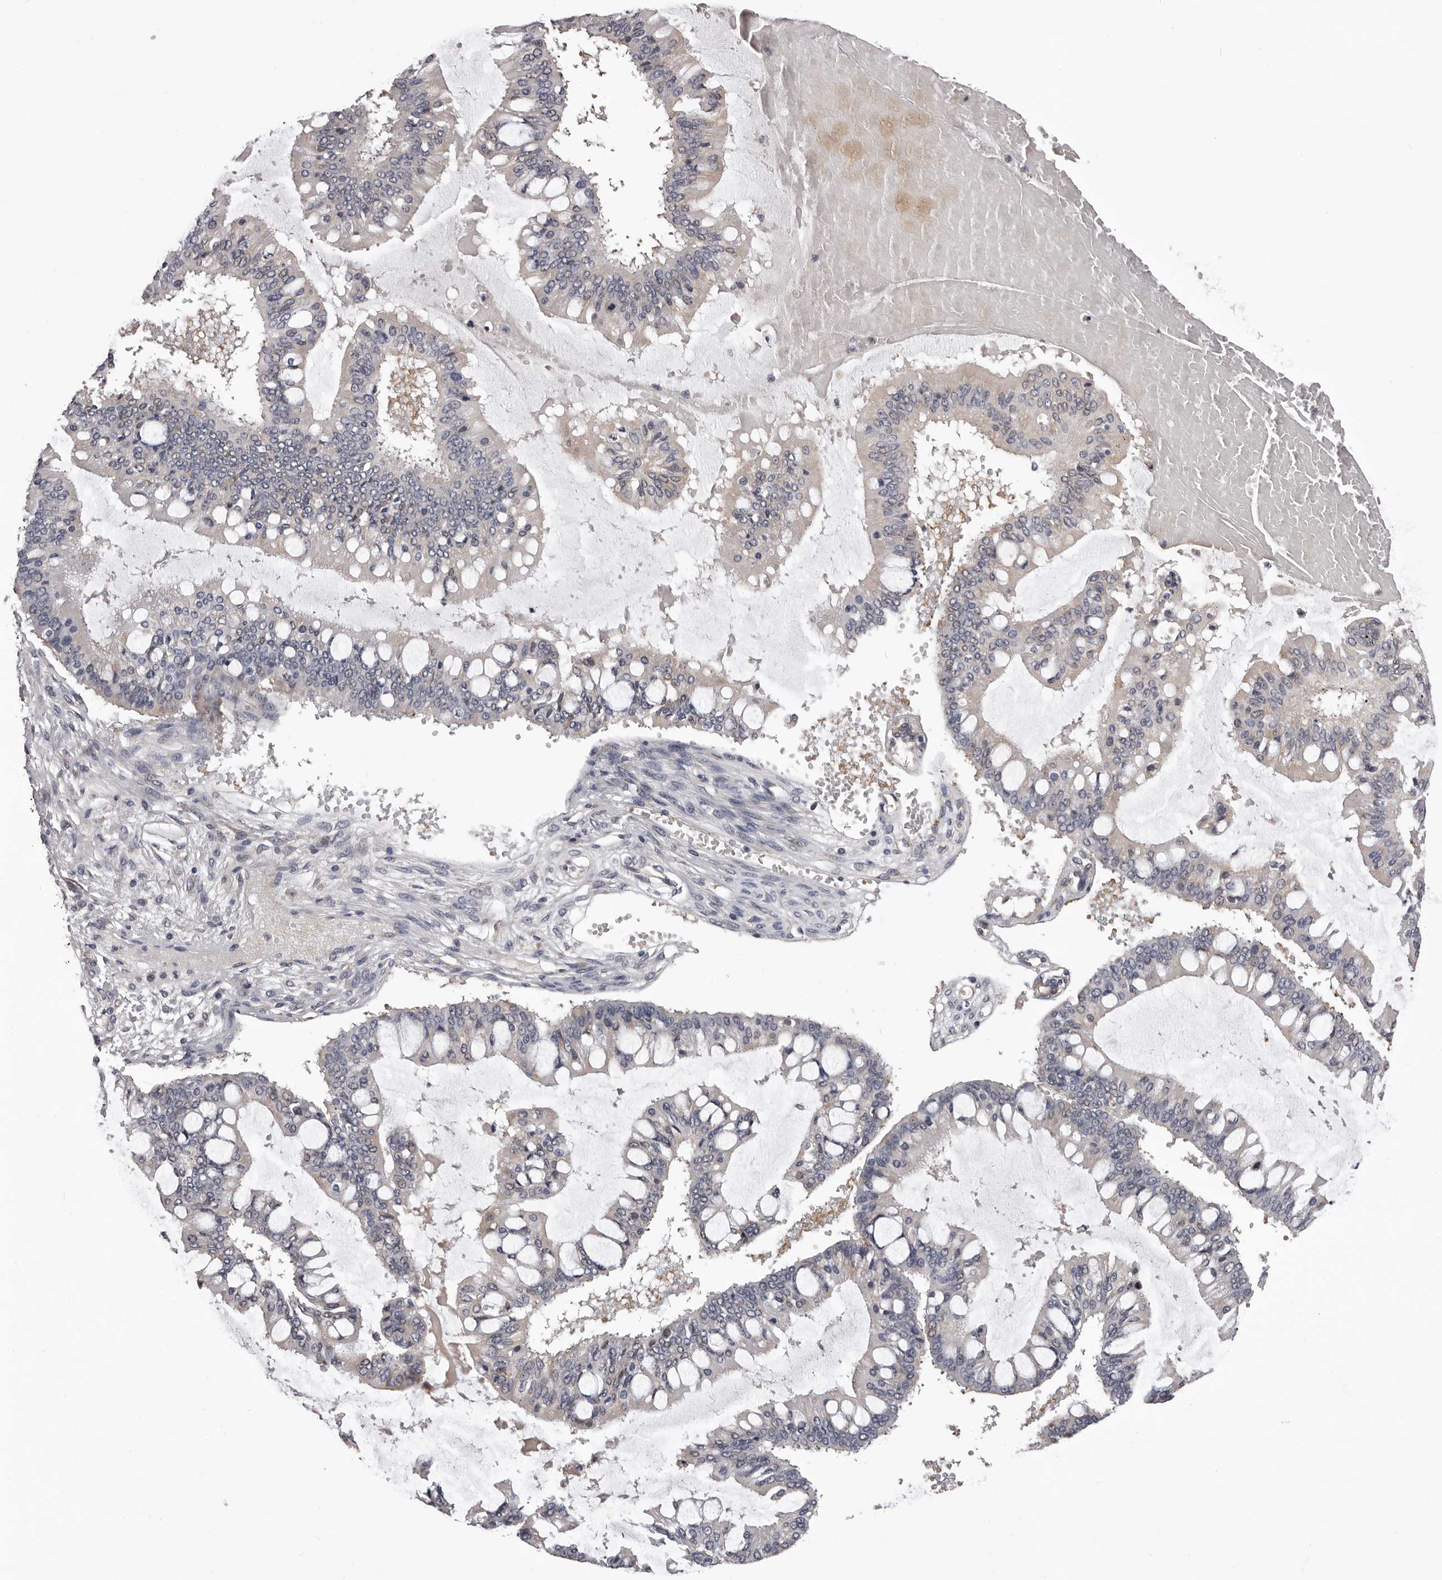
{"staining": {"intensity": "weak", "quantity": "<25%", "location": "cytoplasmic/membranous"}, "tissue": "ovarian cancer", "cell_type": "Tumor cells", "image_type": "cancer", "snomed": [{"axis": "morphology", "description": "Cystadenocarcinoma, mucinous, NOS"}, {"axis": "topography", "description": "Ovary"}], "caption": "Tumor cells are negative for protein expression in human mucinous cystadenocarcinoma (ovarian).", "gene": "MED8", "patient": {"sex": "female", "age": 73}}